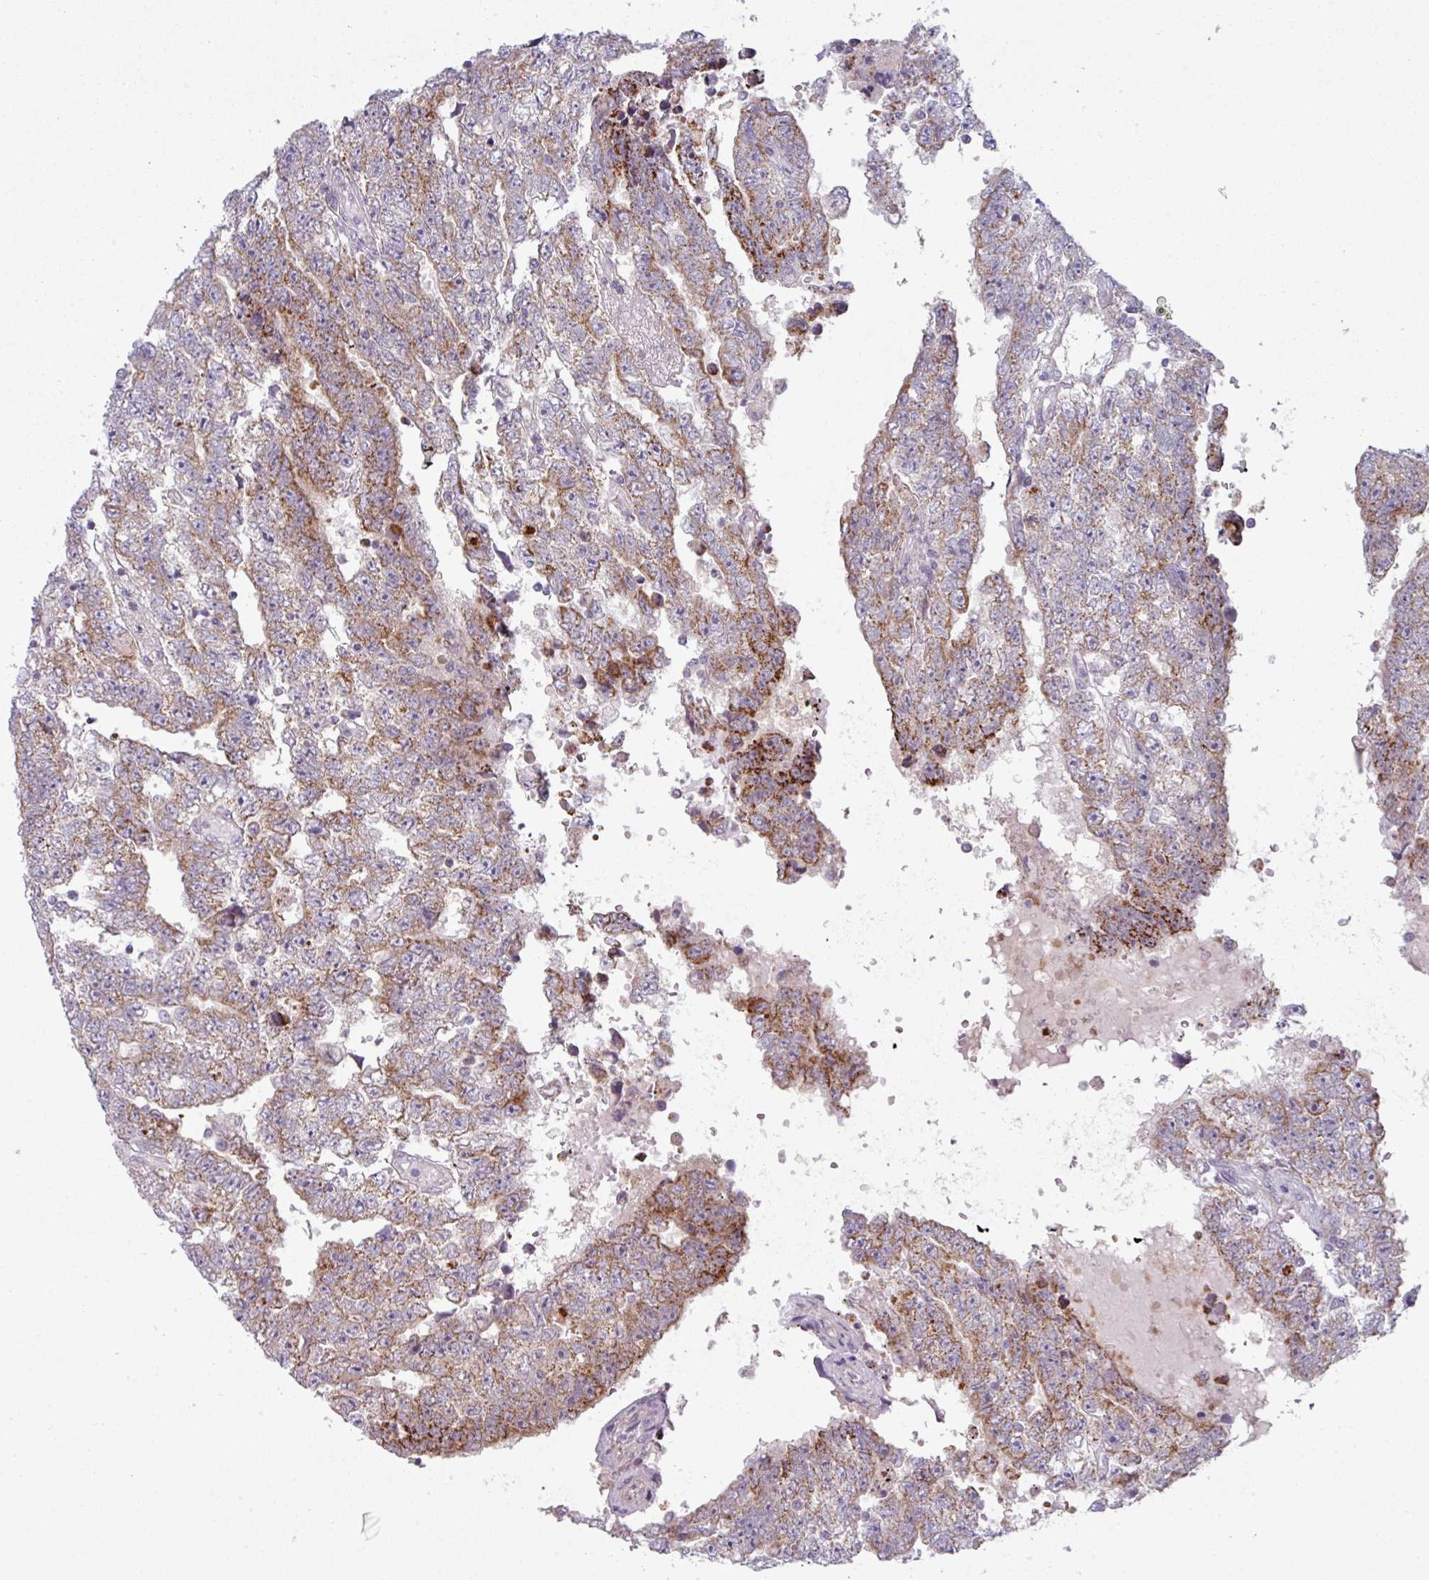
{"staining": {"intensity": "moderate", "quantity": ">75%", "location": "cytoplasmic/membranous"}, "tissue": "testis cancer", "cell_type": "Tumor cells", "image_type": "cancer", "snomed": [{"axis": "morphology", "description": "Carcinoma, Embryonal, NOS"}, {"axis": "topography", "description": "Testis"}], "caption": "Human testis cancer (embryonal carcinoma) stained with a brown dye shows moderate cytoplasmic/membranous positive expression in about >75% of tumor cells.", "gene": "ZNF615", "patient": {"sex": "male", "age": 25}}